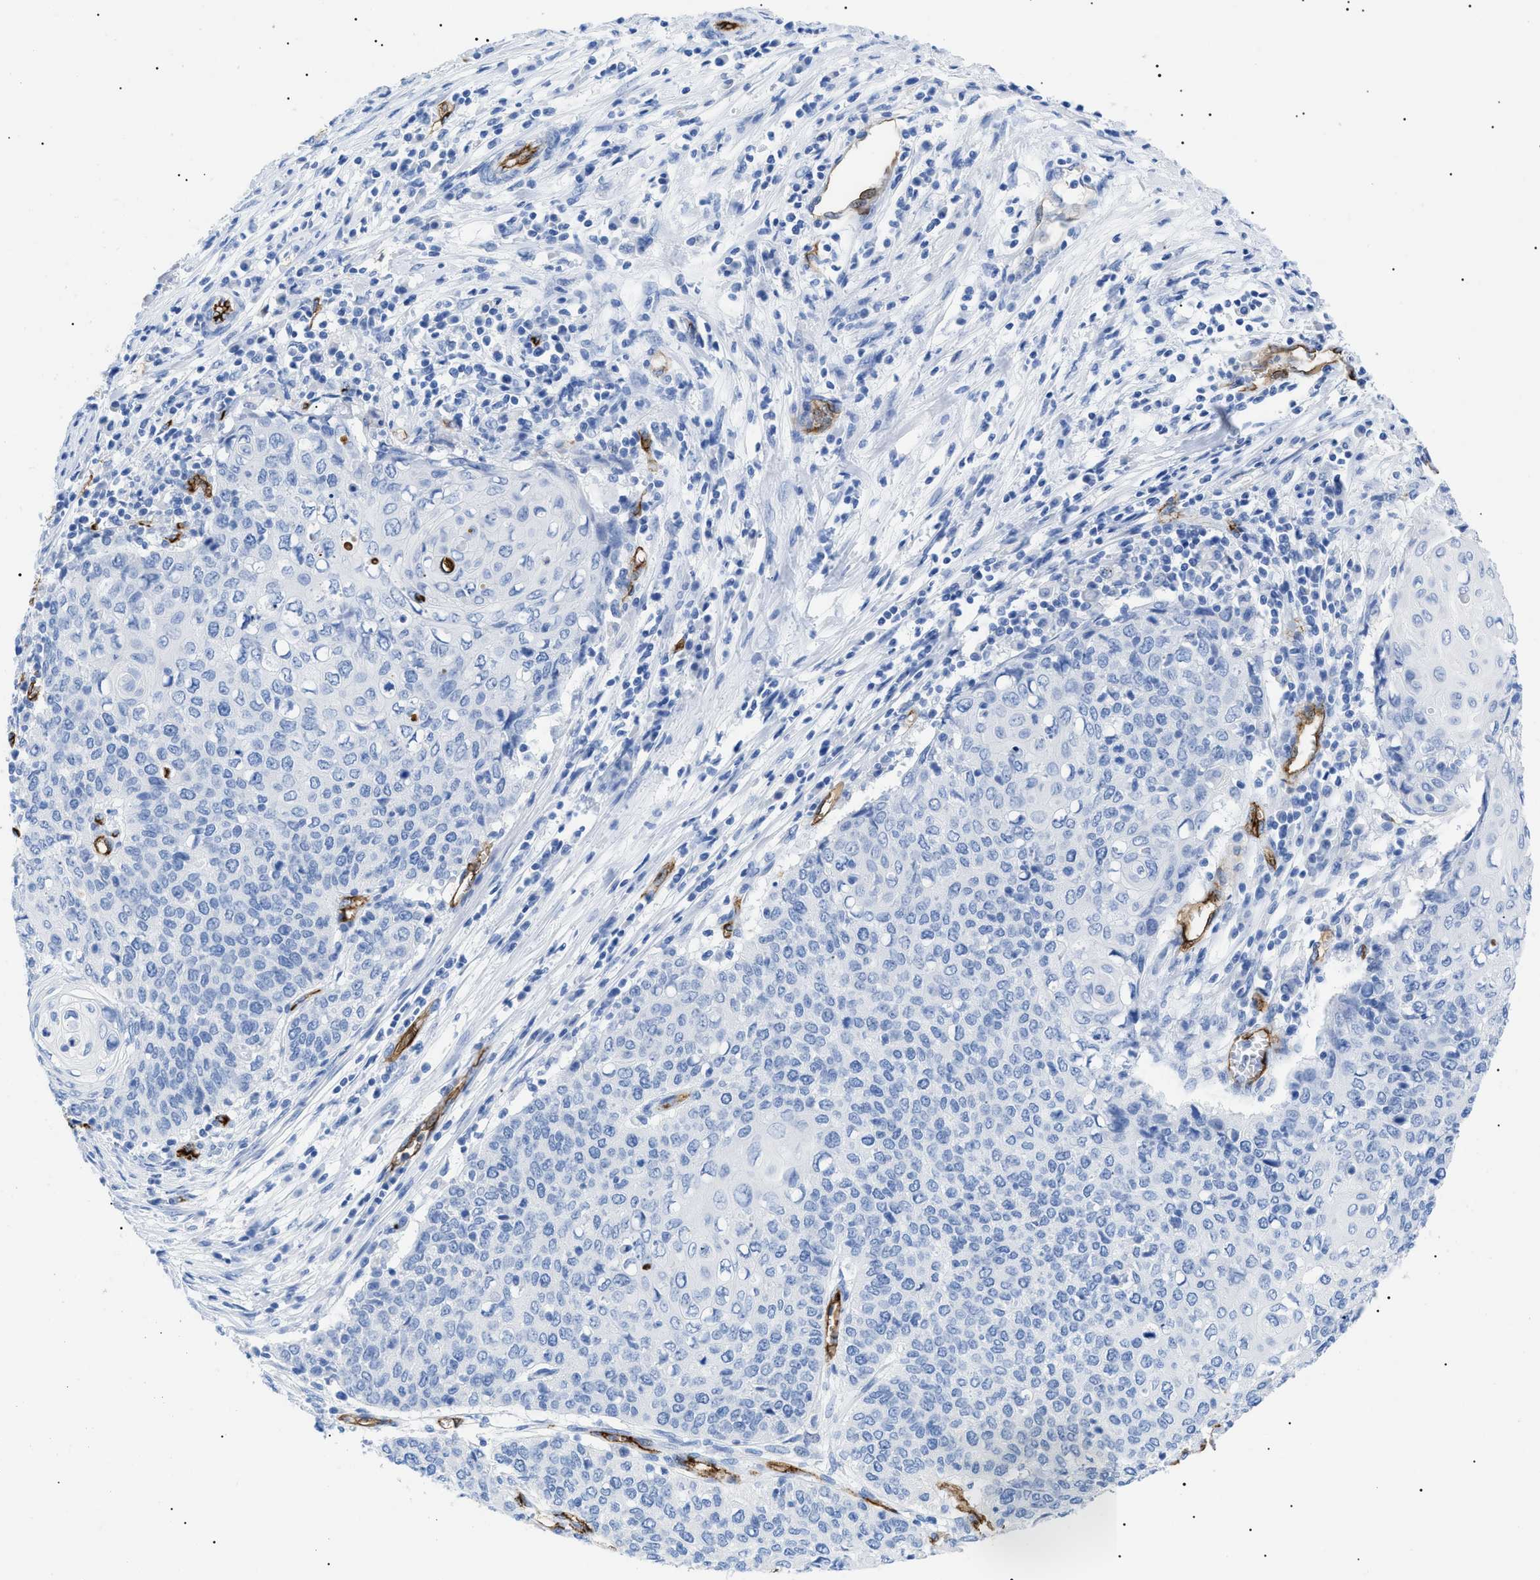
{"staining": {"intensity": "negative", "quantity": "none", "location": "none"}, "tissue": "cervical cancer", "cell_type": "Tumor cells", "image_type": "cancer", "snomed": [{"axis": "morphology", "description": "Squamous cell carcinoma, NOS"}, {"axis": "topography", "description": "Cervix"}], "caption": "Cervical cancer stained for a protein using immunohistochemistry shows no staining tumor cells.", "gene": "PODXL", "patient": {"sex": "female", "age": 39}}